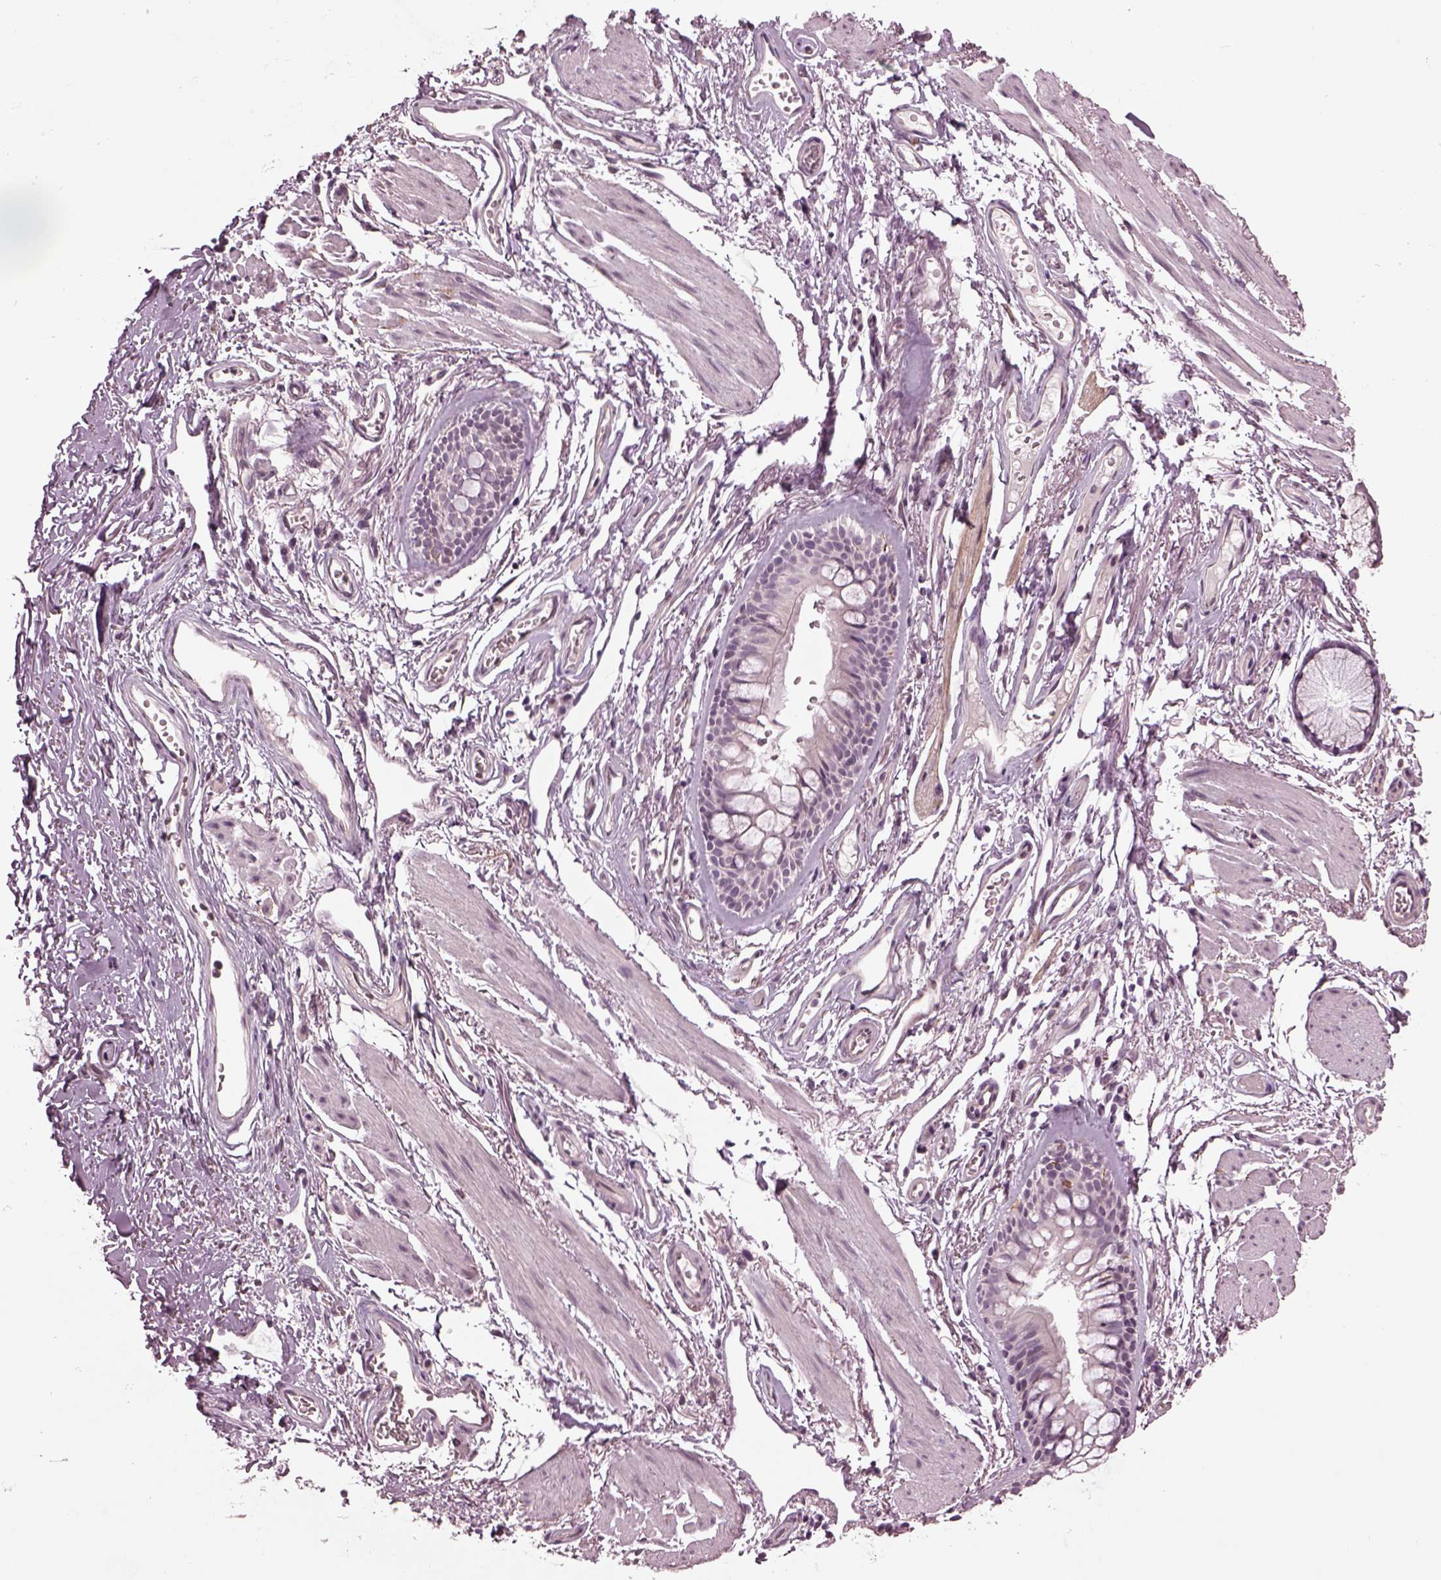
{"staining": {"intensity": "negative", "quantity": "none", "location": "none"}, "tissue": "soft tissue", "cell_type": "Fibroblasts", "image_type": "normal", "snomed": [{"axis": "morphology", "description": "Normal tissue, NOS"}, {"axis": "topography", "description": "Cartilage tissue"}, {"axis": "topography", "description": "Bronchus"}], "caption": "A photomicrograph of human soft tissue is negative for staining in fibroblasts. (DAB (3,3'-diaminobenzidine) immunohistochemistry (IHC) visualized using brightfield microscopy, high magnification).", "gene": "GAL", "patient": {"sex": "female", "age": 79}}